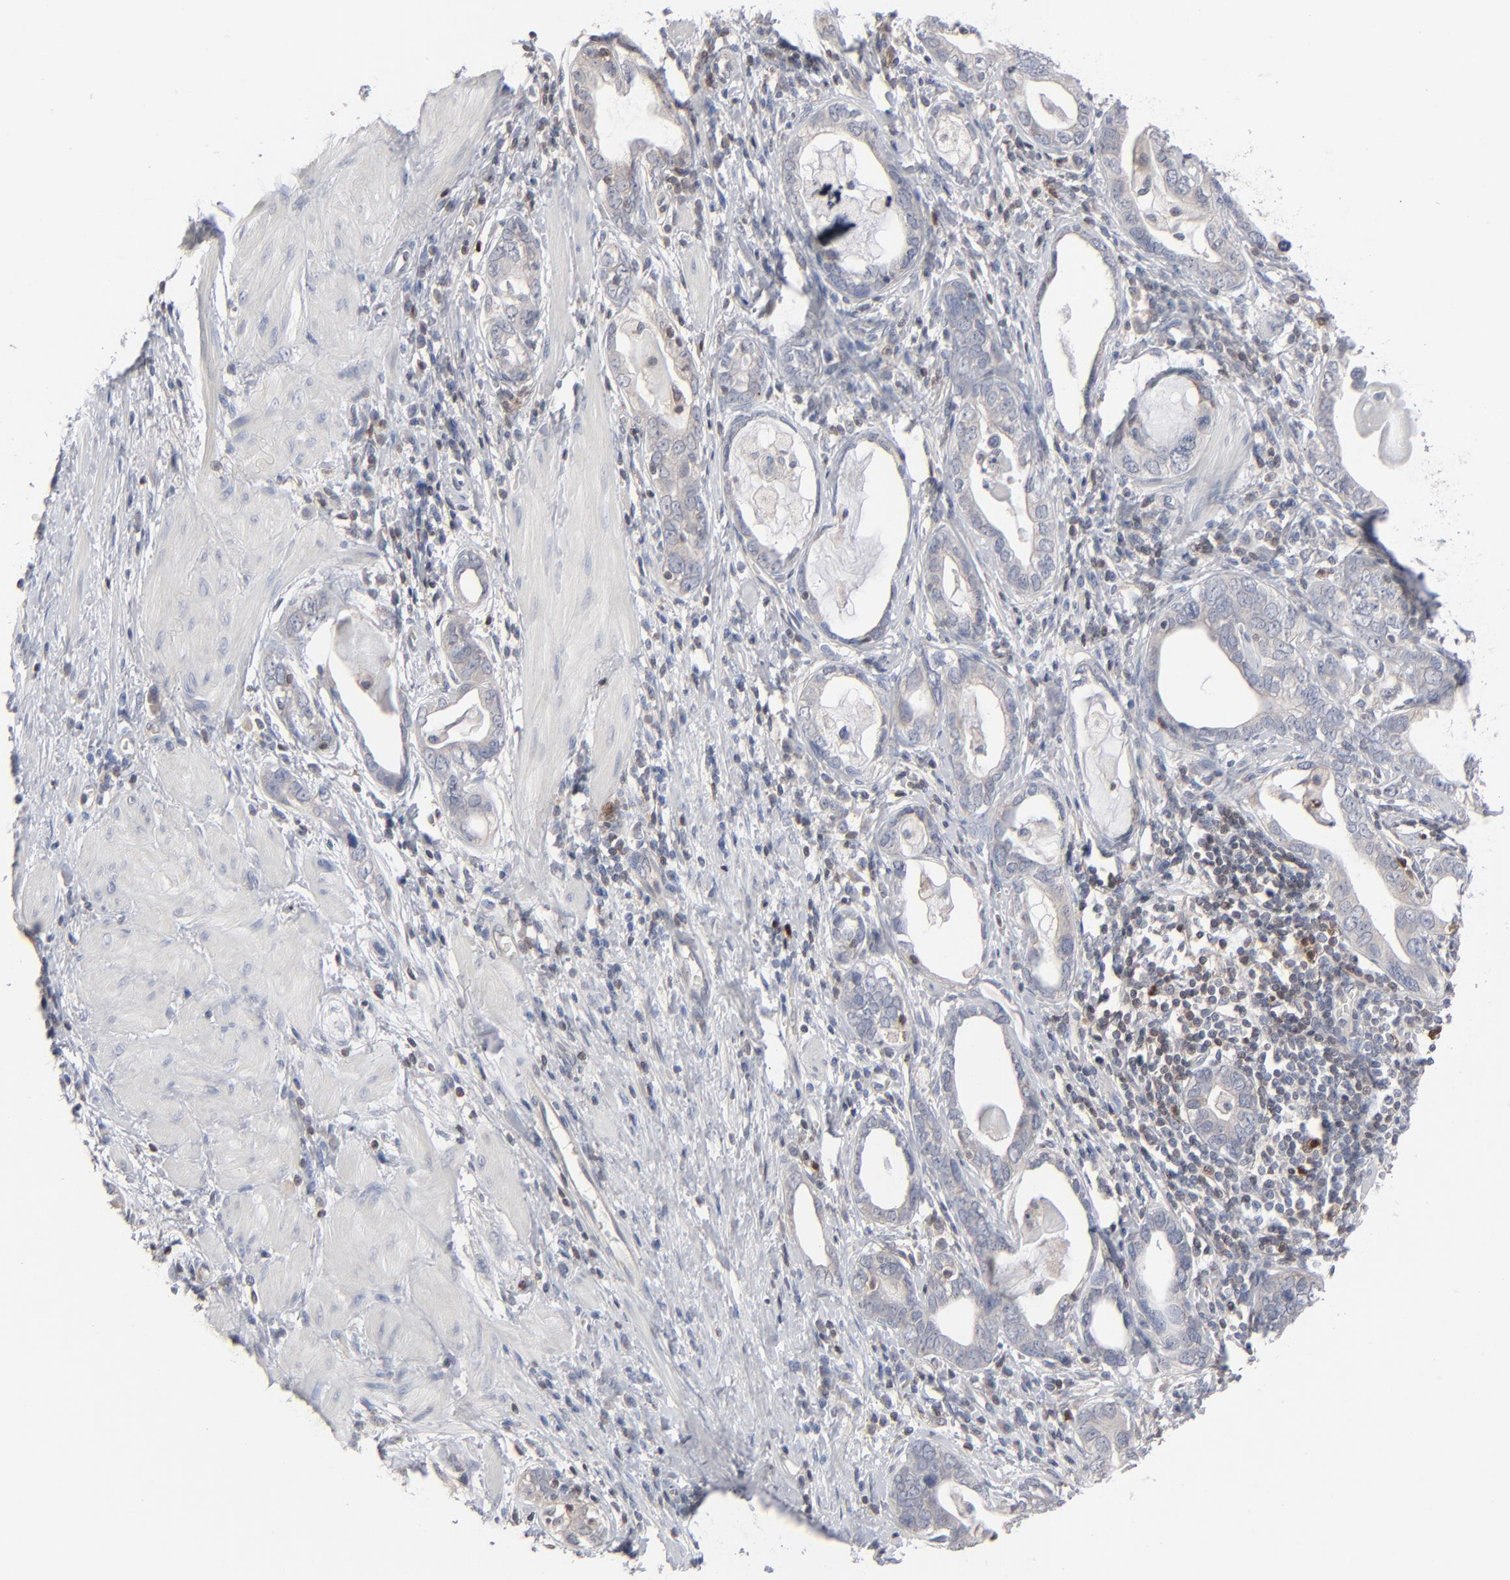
{"staining": {"intensity": "weak", "quantity": "25%-75%", "location": "cytoplasmic/membranous"}, "tissue": "stomach cancer", "cell_type": "Tumor cells", "image_type": "cancer", "snomed": [{"axis": "morphology", "description": "Adenocarcinoma, NOS"}, {"axis": "topography", "description": "Stomach, lower"}], "caption": "Weak cytoplasmic/membranous protein expression is identified in about 25%-75% of tumor cells in stomach adenocarcinoma.", "gene": "STAT4", "patient": {"sex": "female", "age": 93}}